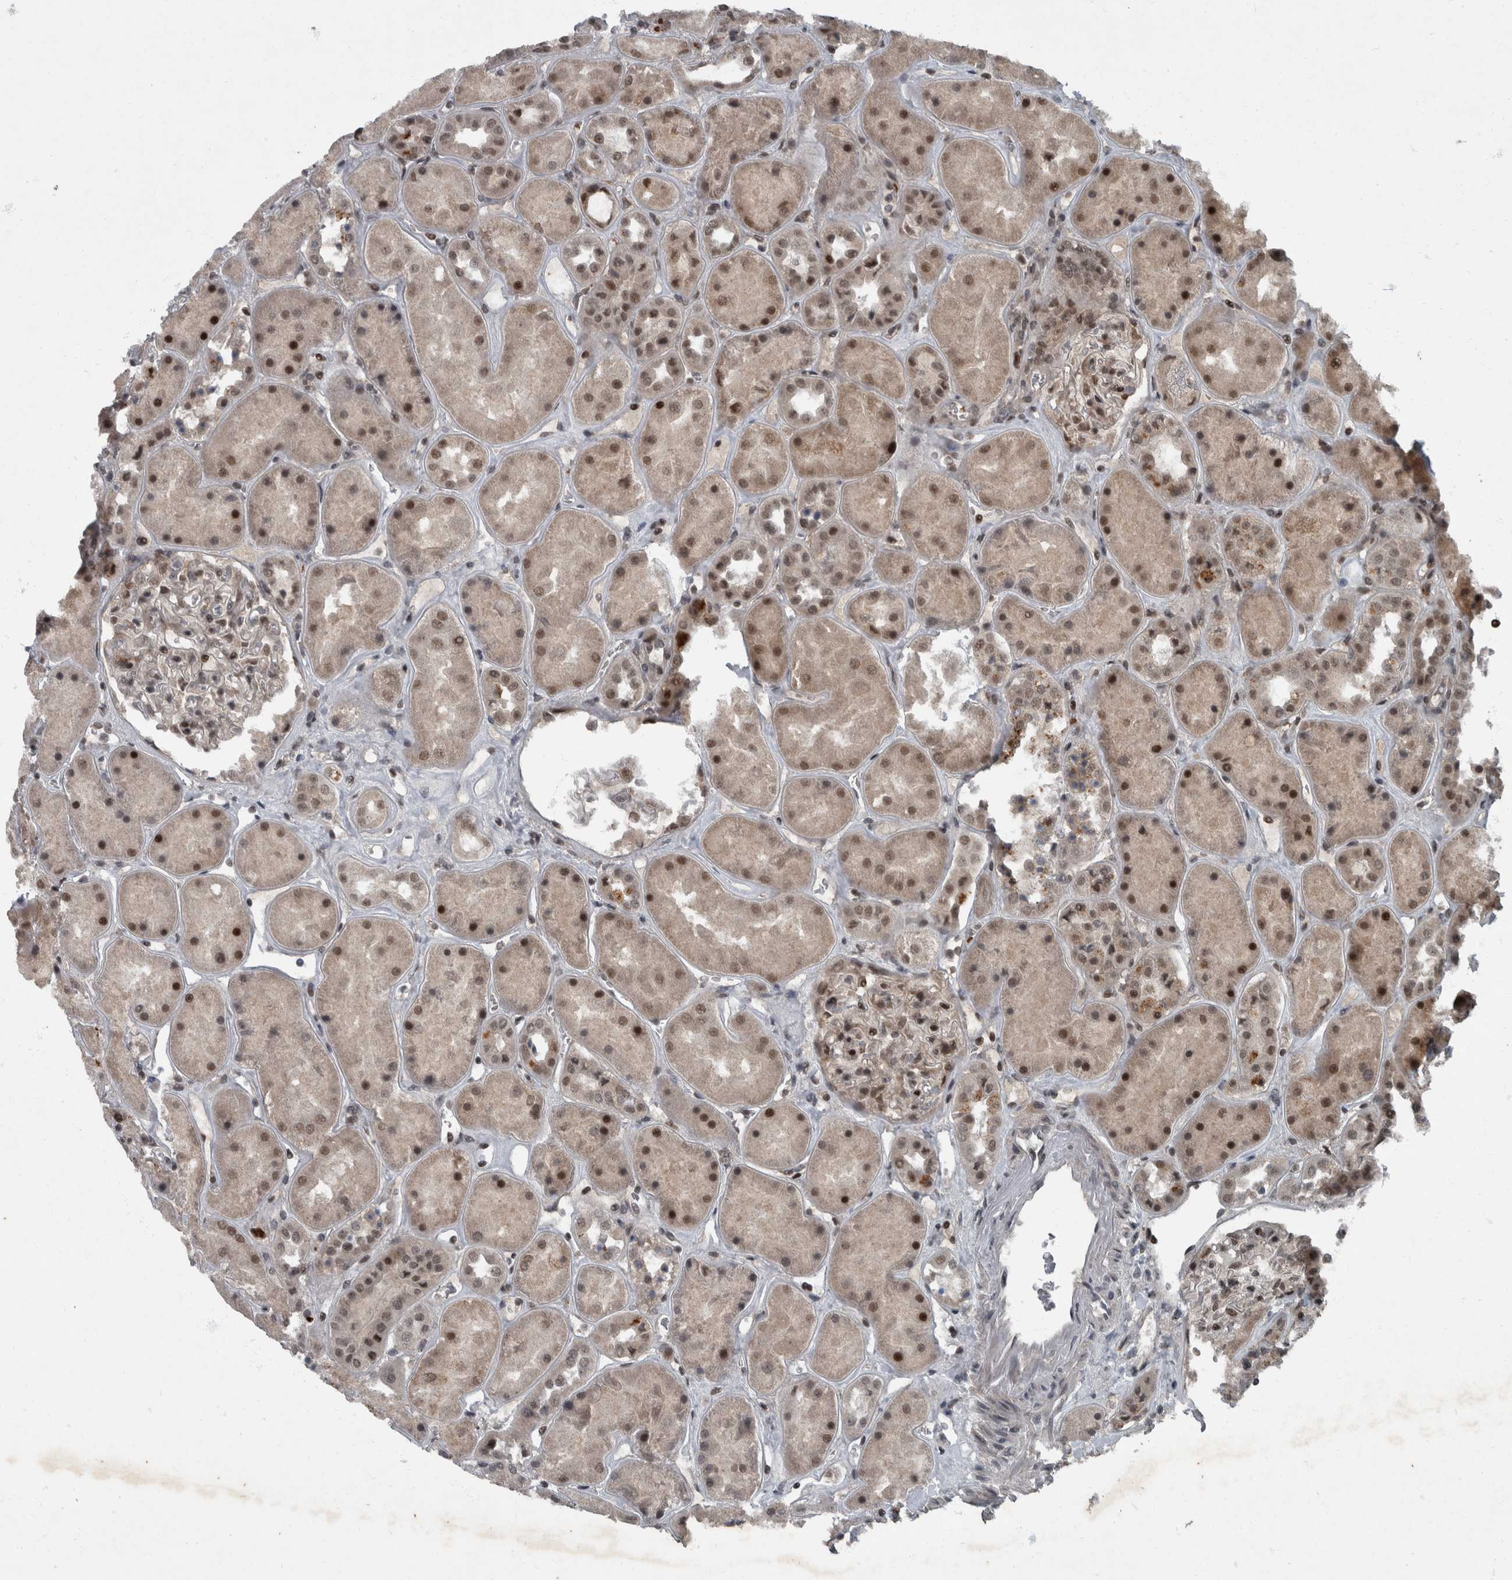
{"staining": {"intensity": "moderate", "quantity": ">75%", "location": "nuclear"}, "tissue": "kidney", "cell_type": "Cells in glomeruli", "image_type": "normal", "snomed": [{"axis": "morphology", "description": "Normal tissue, NOS"}, {"axis": "topography", "description": "Kidney"}], "caption": "A micrograph of human kidney stained for a protein demonstrates moderate nuclear brown staining in cells in glomeruli. (DAB IHC, brown staining for protein, blue staining for nuclei).", "gene": "WDR33", "patient": {"sex": "male", "age": 70}}